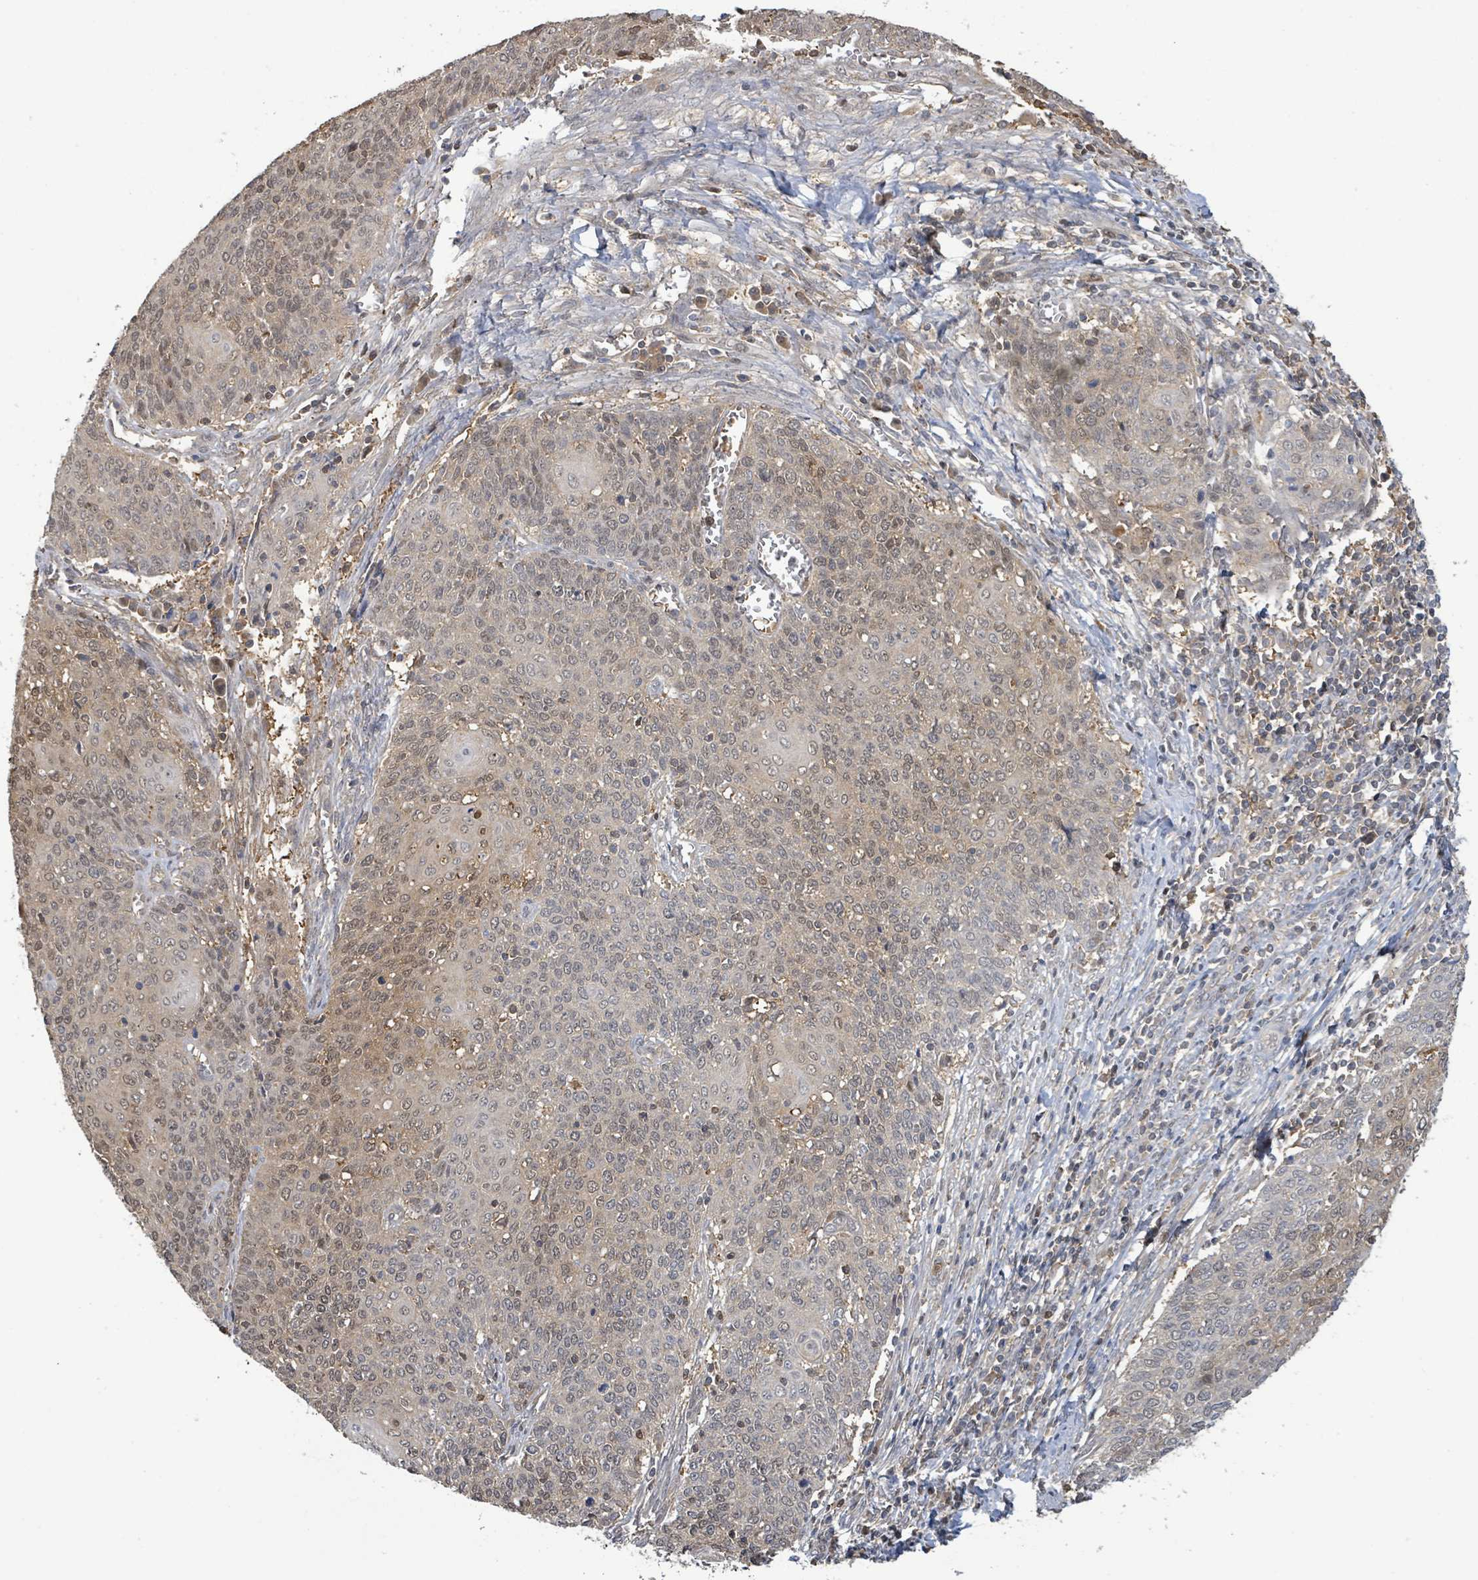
{"staining": {"intensity": "weak", "quantity": "25%-75%", "location": "cytoplasmic/membranous,nuclear"}, "tissue": "cervical cancer", "cell_type": "Tumor cells", "image_type": "cancer", "snomed": [{"axis": "morphology", "description": "Squamous cell carcinoma, NOS"}, {"axis": "topography", "description": "Cervix"}], "caption": "This is a photomicrograph of immunohistochemistry (IHC) staining of cervical cancer, which shows weak staining in the cytoplasmic/membranous and nuclear of tumor cells.", "gene": "PGAM1", "patient": {"sex": "female", "age": 39}}